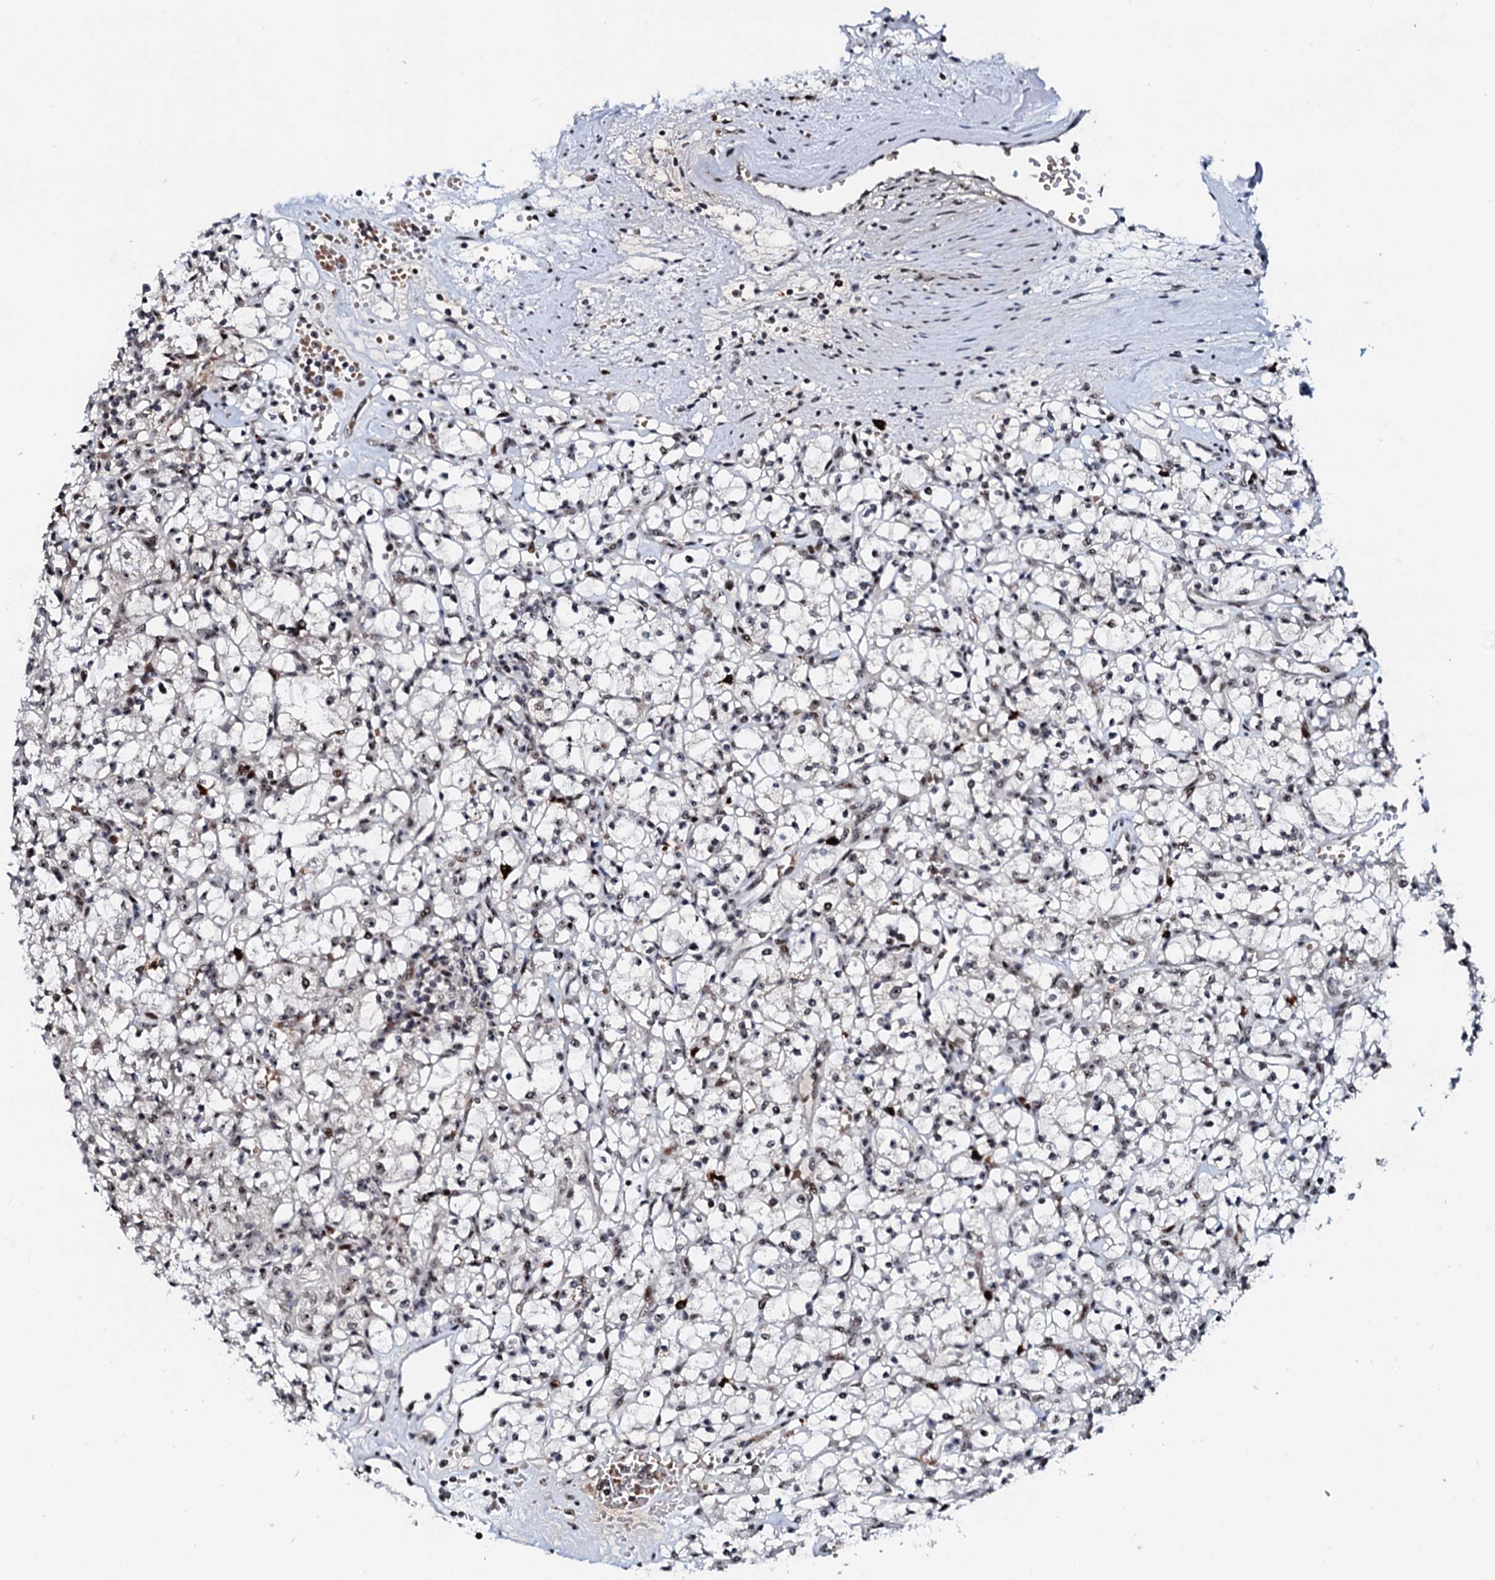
{"staining": {"intensity": "weak", "quantity": "25%-75%", "location": "nuclear"}, "tissue": "renal cancer", "cell_type": "Tumor cells", "image_type": "cancer", "snomed": [{"axis": "morphology", "description": "Adenocarcinoma, NOS"}, {"axis": "topography", "description": "Kidney"}], "caption": "Immunohistochemistry of adenocarcinoma (renal) shows low levels of weak nuclear expression in approximately 25%-75% of tumor cells.", "gene": "NEUROG3", "patient": {"sex": "female", "age": 59}}